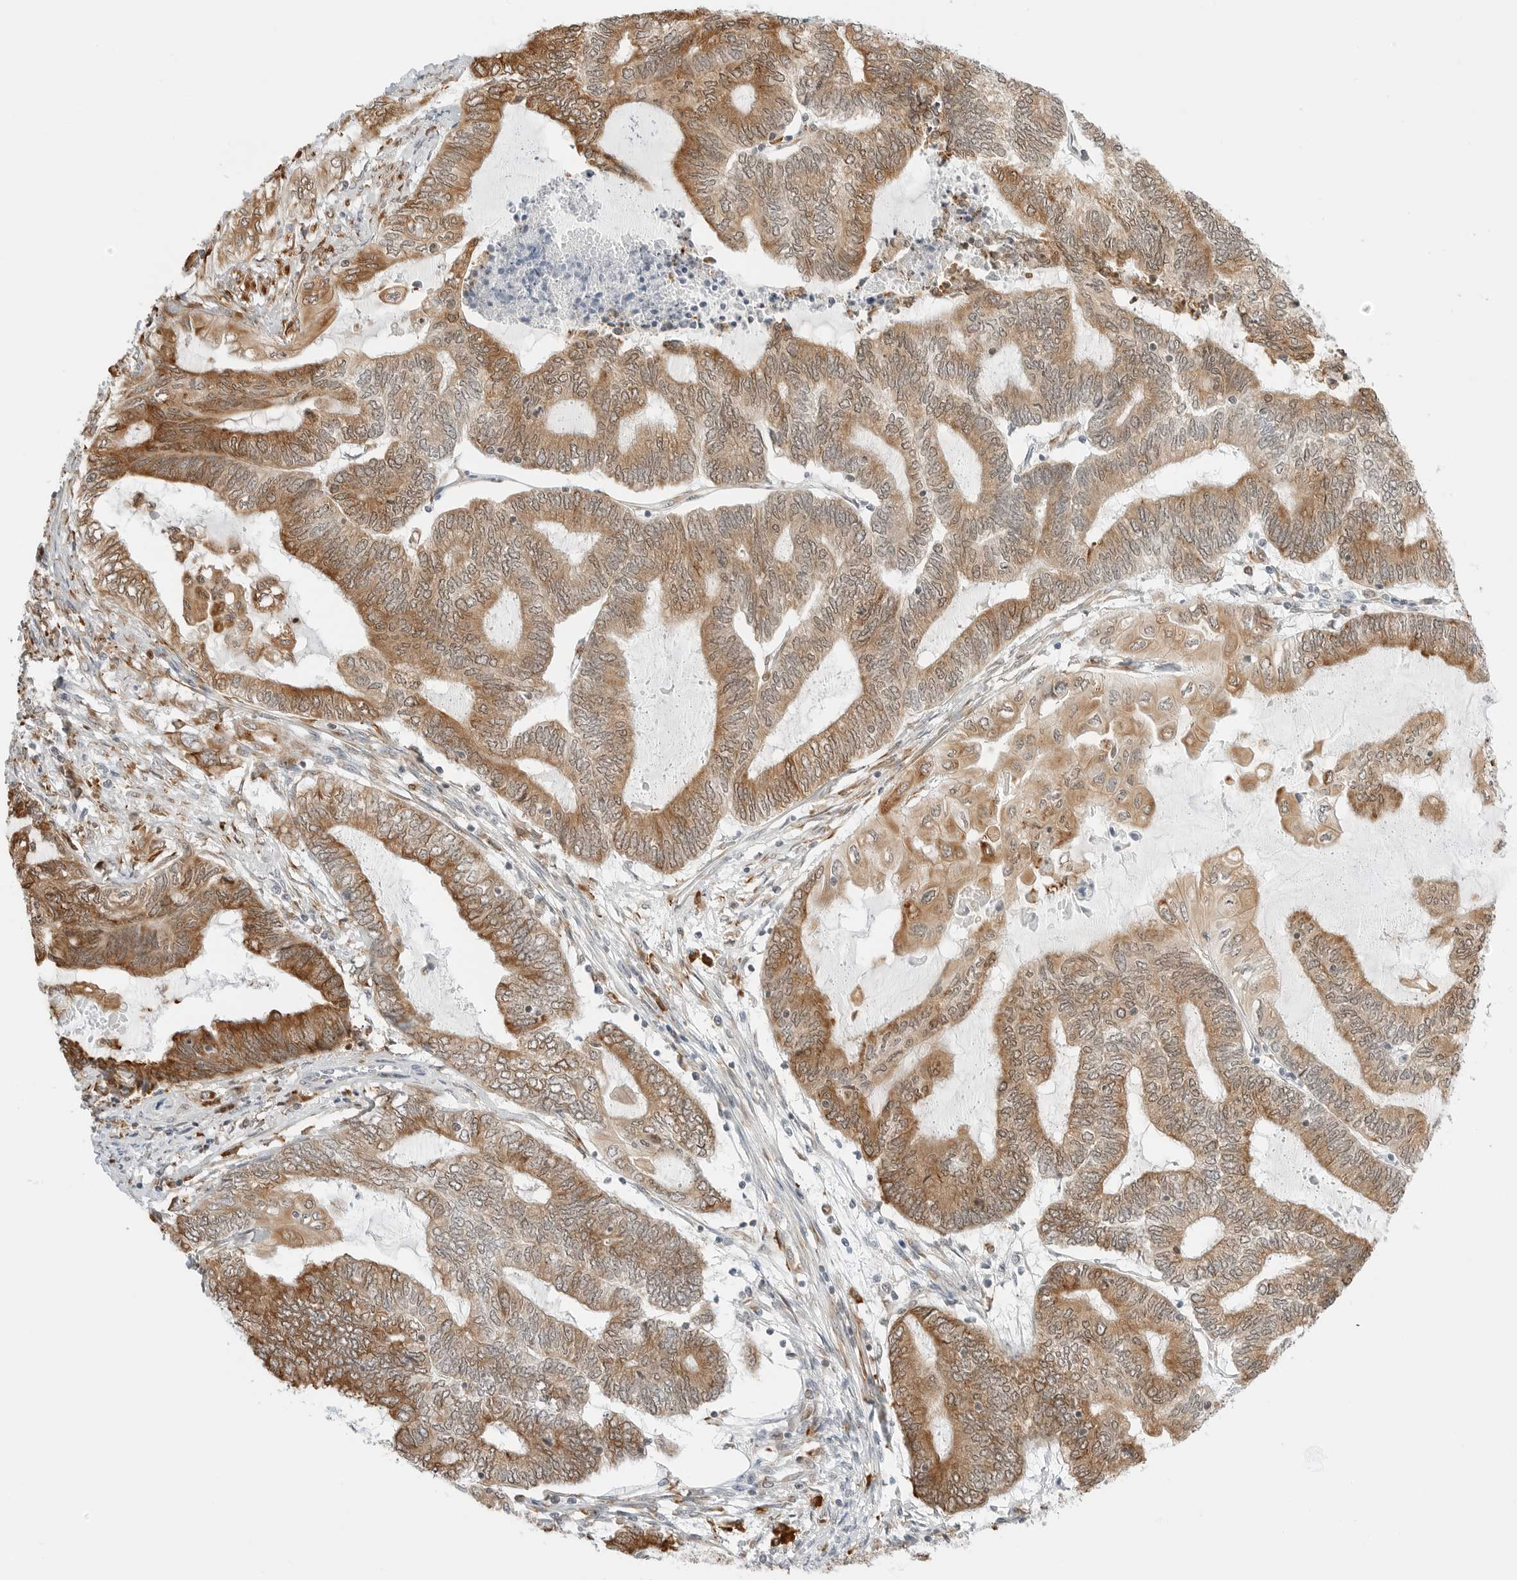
{"staining": {"intensity": "moderate", "quantity": ">75%", "location": "cytoplasmic/membranous"}, "tissue": "endometrial cancer", "cell_type": "Tumor cells", "image_type": "cancer", "snomed": [{"axis": "morphology", "description": "Adenocarcinoma, NOS"}, {"axis": "topography", "description": "Uterus"}, {"axis": "topography", "description": "Endometrium"}], "caption": "A photomicrograph of endometrial cancer (adenocarcinoma) stained for a protein displays moderate cytoplasmic/membranous brown staining in tumor cells.", "gene": "THEM4", "patient": {"sex": "female", "age": 70}}